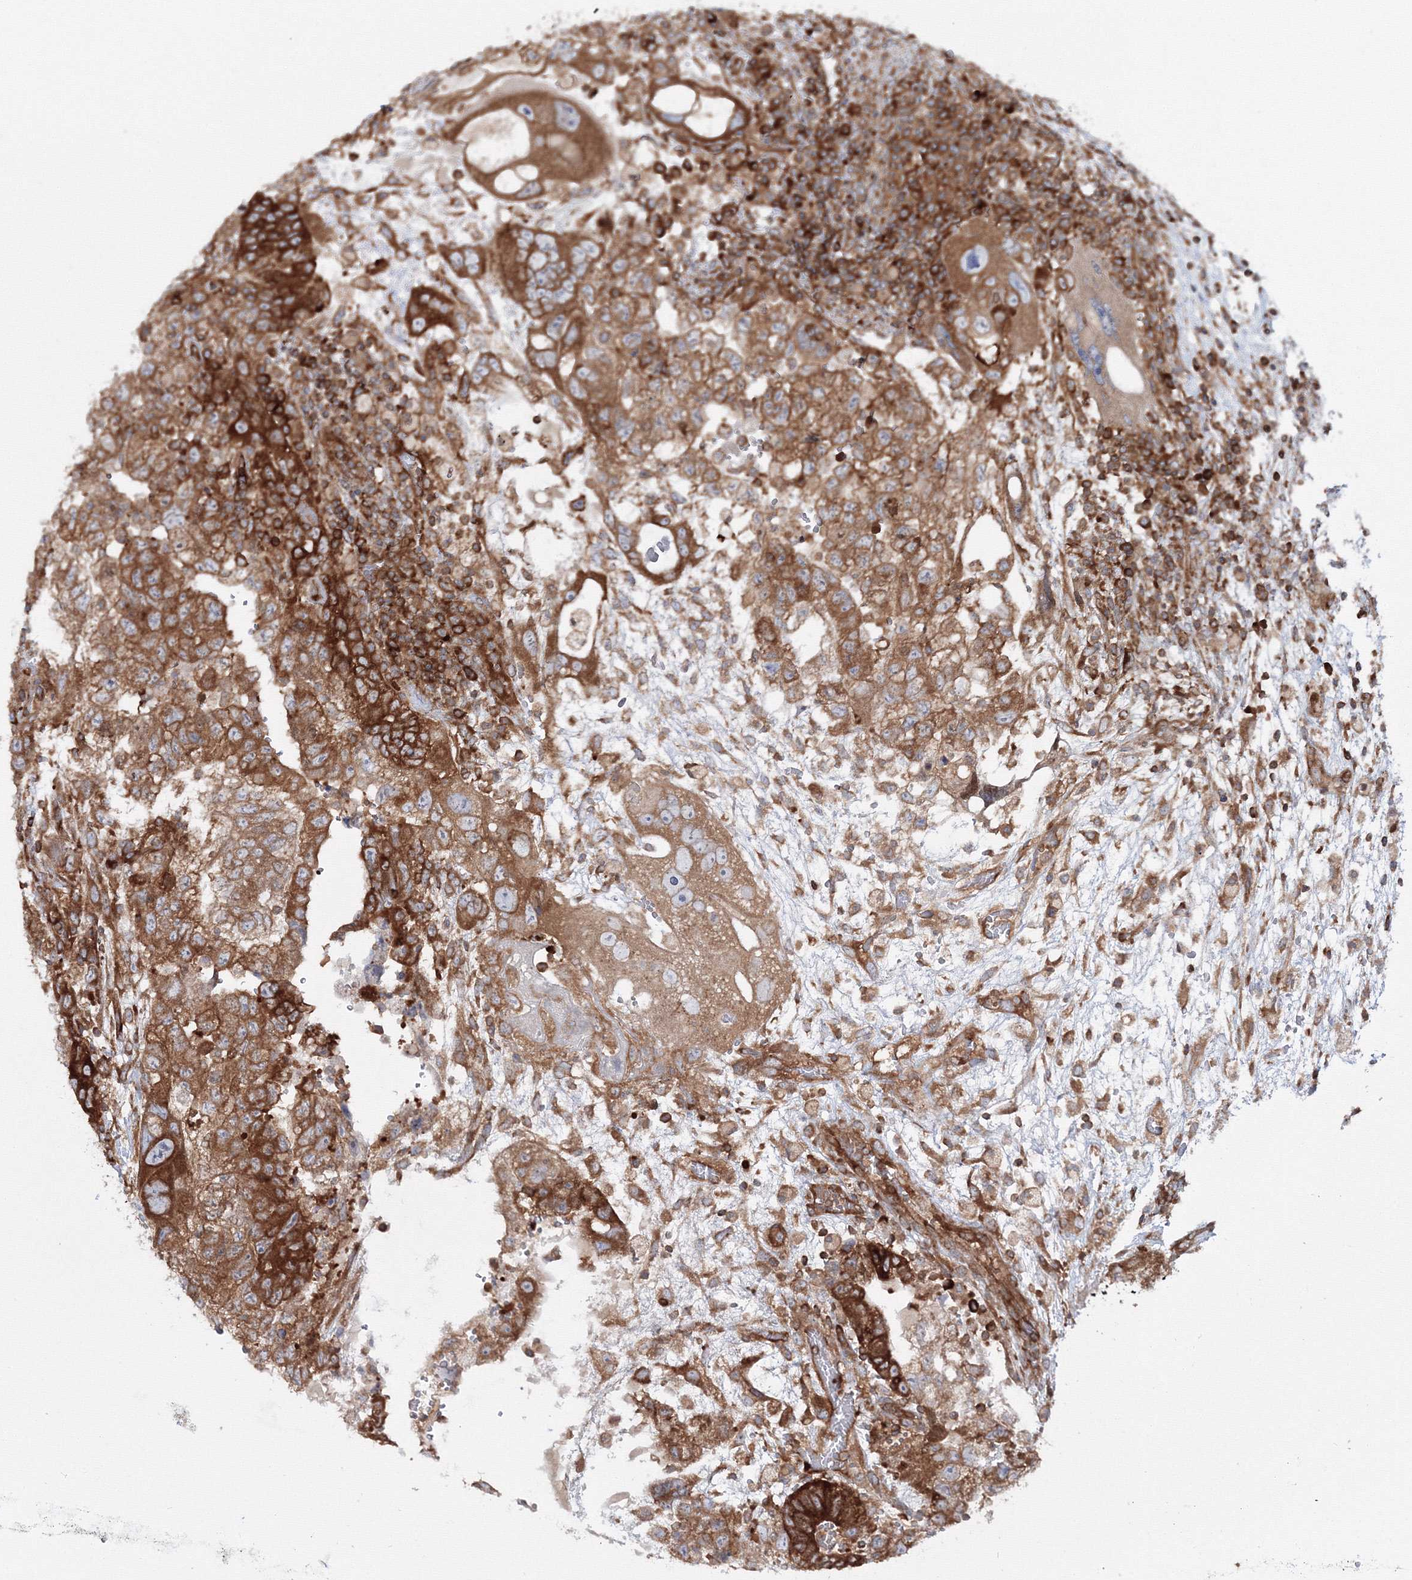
{"staining": {"intensity": "strong", "quantity": ">75%", "location": "cytoplasmic/membranous"}, "tissue": "testis cancer", "cell_type": "Tumor cells", "image_type": "cancer", "snomed": [{"axis": "morphology", "description": "Carcinoma, Embryonal, NOS"}, {"axis": "topography", "description": "Testis"}], "caption": "Human testis embryonal carcinoma stained with a brown dye reveals strong cytoplasmic/membranous positive staining in approximately >75% of tumor cells.", "gene": "HARS1", "patient": {"sex": "male", "age": 36}}